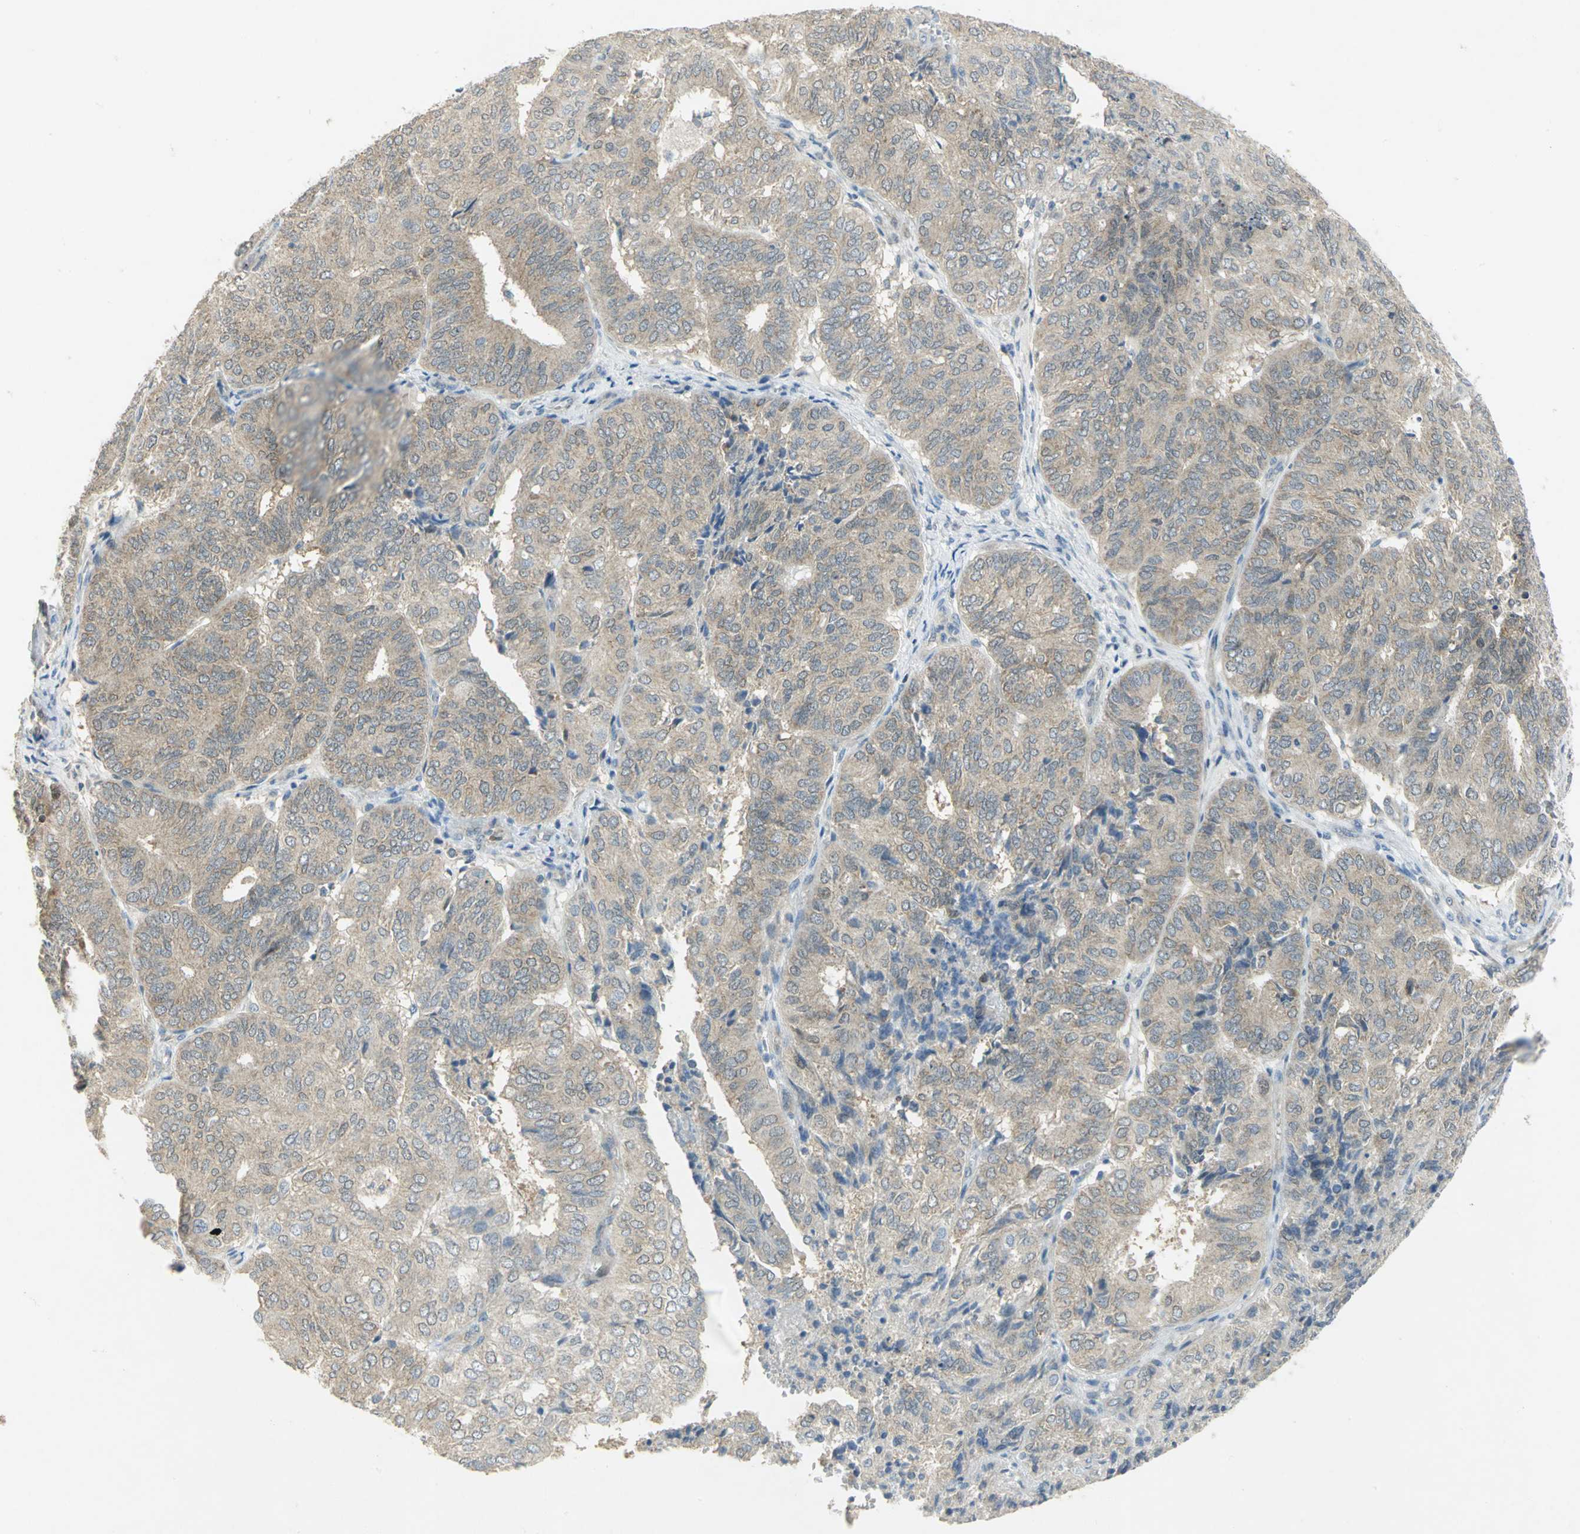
{"staining": {"intensity": "weak", "quantity": ">75%", "location": "cytoplasmic/membranous"}, "tissue": "endometrial cancer", "cell_type": "Tumor cells", "image_type": "cancer", "snomed": [{"axis": "morphology", "description": "Adenocarcinoma, NOS"}, {"axis": "topography", "description": "Uterus"}], "caption": "A photomicrograph of human endometrial cancer (adenocarcinoma) stained for a protein exhibits weak cytoplasmic/membranous brown staining in tumor cells. (brown staining indicates protein expression, while blue staining denotes nuclei).", "gene": "PPIA", "patient": {"sex": "female", "age": 60}}